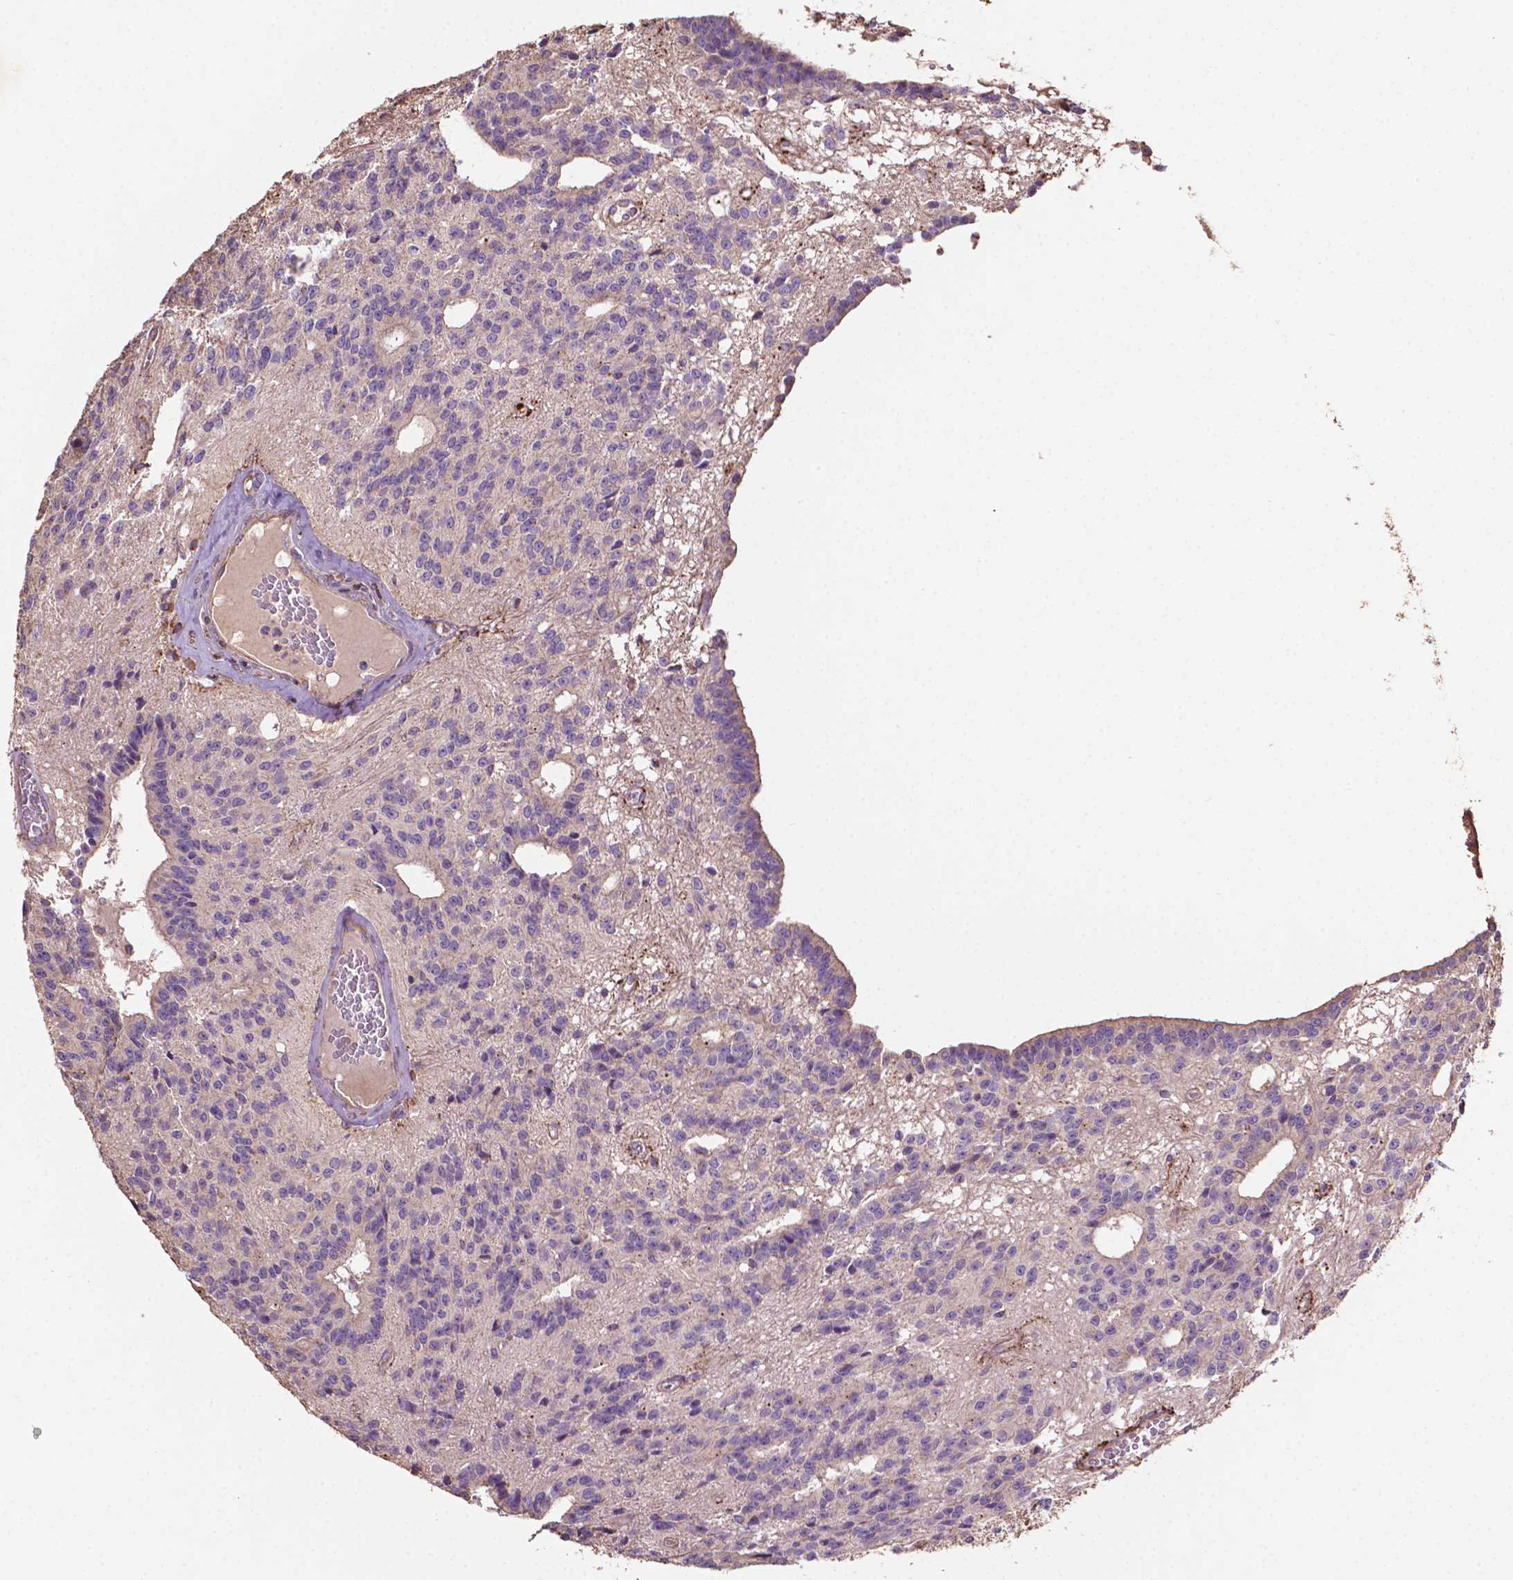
{"staining": {"intensity": "negative", "quantity": "none", "location": "none"}, "tissue": "glioma", "cell_type": "Tumor cells", "image_type": "cancer", "snomed": [{"axis": "morphology", "description": "Glioma, malignant, Low grade"}, {"axis": "topography", "description": "Brain"}], "caption": "This is an IHC image of malignant glioma (low-grade). There is no staining in tumor cells.", "gene": "LRR1", "patient": {"sex": "male", "age": 31}}